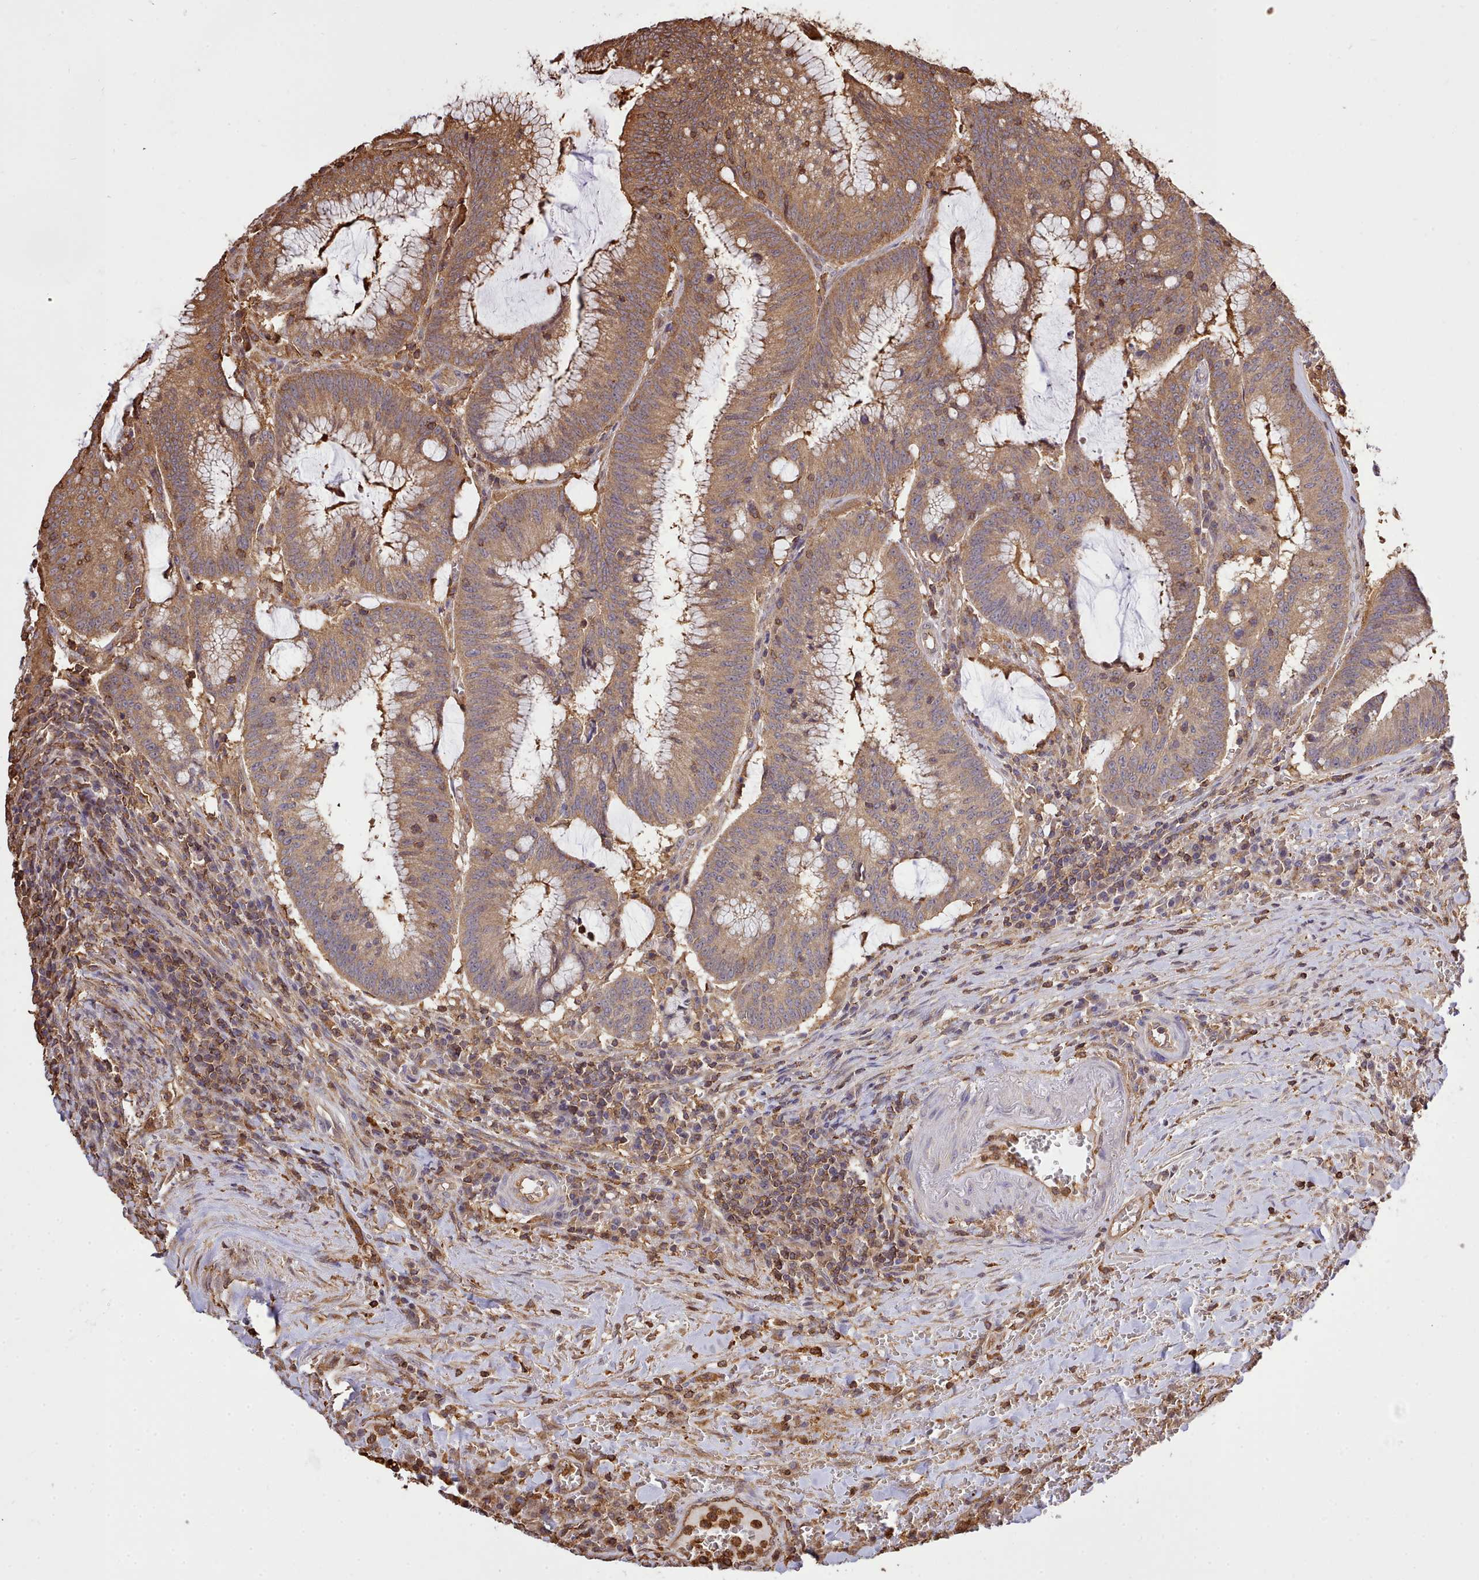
{"staining": {"intensity": "moderate", "quantity": ">75%", "location": "cytoplasmic/membranous"}, "tissue": "colorectal cancer", "cell_type": "Tumor cells", "image_type": "cancer", "snomed": [{"axis": "morphology", "description": "Adenocarcinoma, NOS"}, {"axis": "topography", "description": "Rectum"}], "caption": "Tumor cells demonstrate medium levels of moderate cytoplasmic/membranous expression in approximately >75% of cells in colorectal cancer (adenocarcinoma).", "gene": "CAPZA1", "patient": {"sex": "female", "age": 77}}